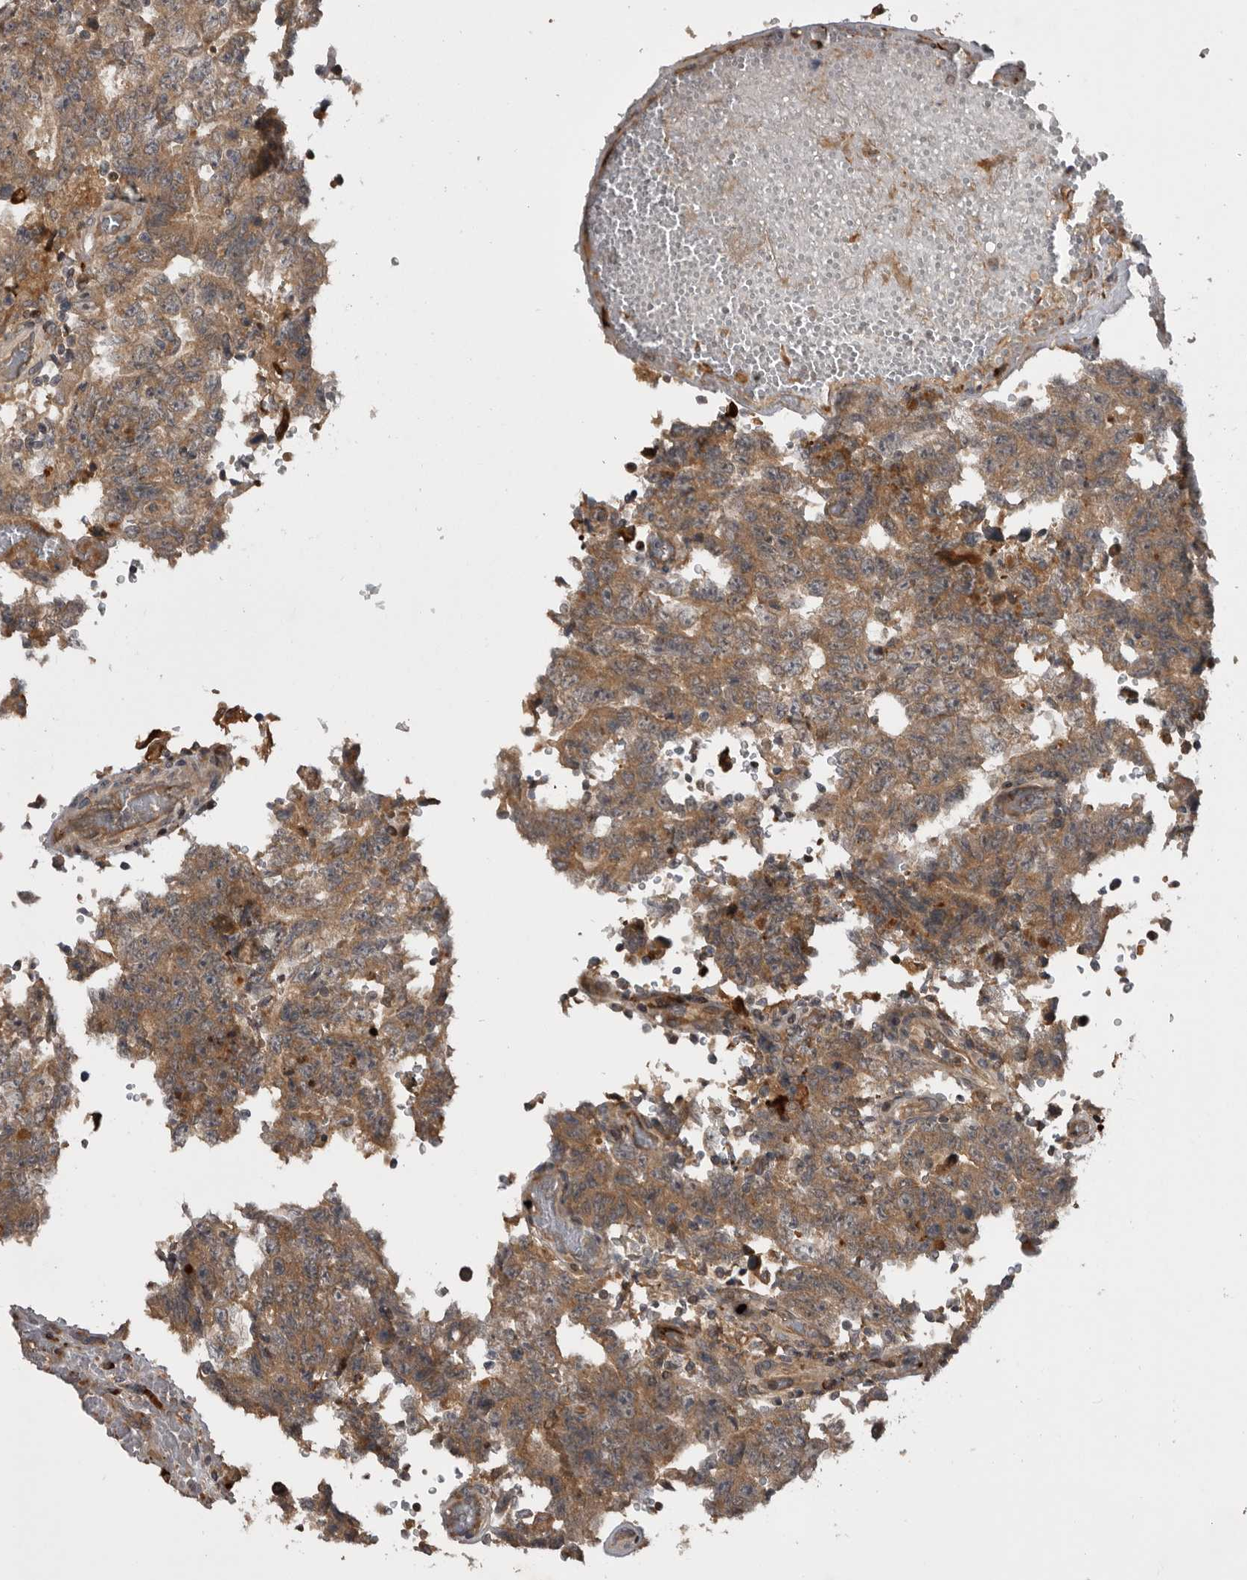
{"staining": {"intensity": "moderate", "quantity": ">75%", "location": "cytoplasmic/membranous"}, "tissue": "testis cancer", "cell_type": "Tumor cells", "image_type": "cancer", "snomed": [{"axis": "morphology", "description": "Carcinoma, Embryonal, NOS"}, {"axis": "topography", "description": "Testis"}], "caption": "This is a histology image of immunohistochemistry (IHC) staining of embryonal carcinoma (testis), which shows moderate staining in the cytoplasmic/membranous of tumor cells.", "gene": "RAB3GAP2", "patient": {"sex": "male", "age": 26}}